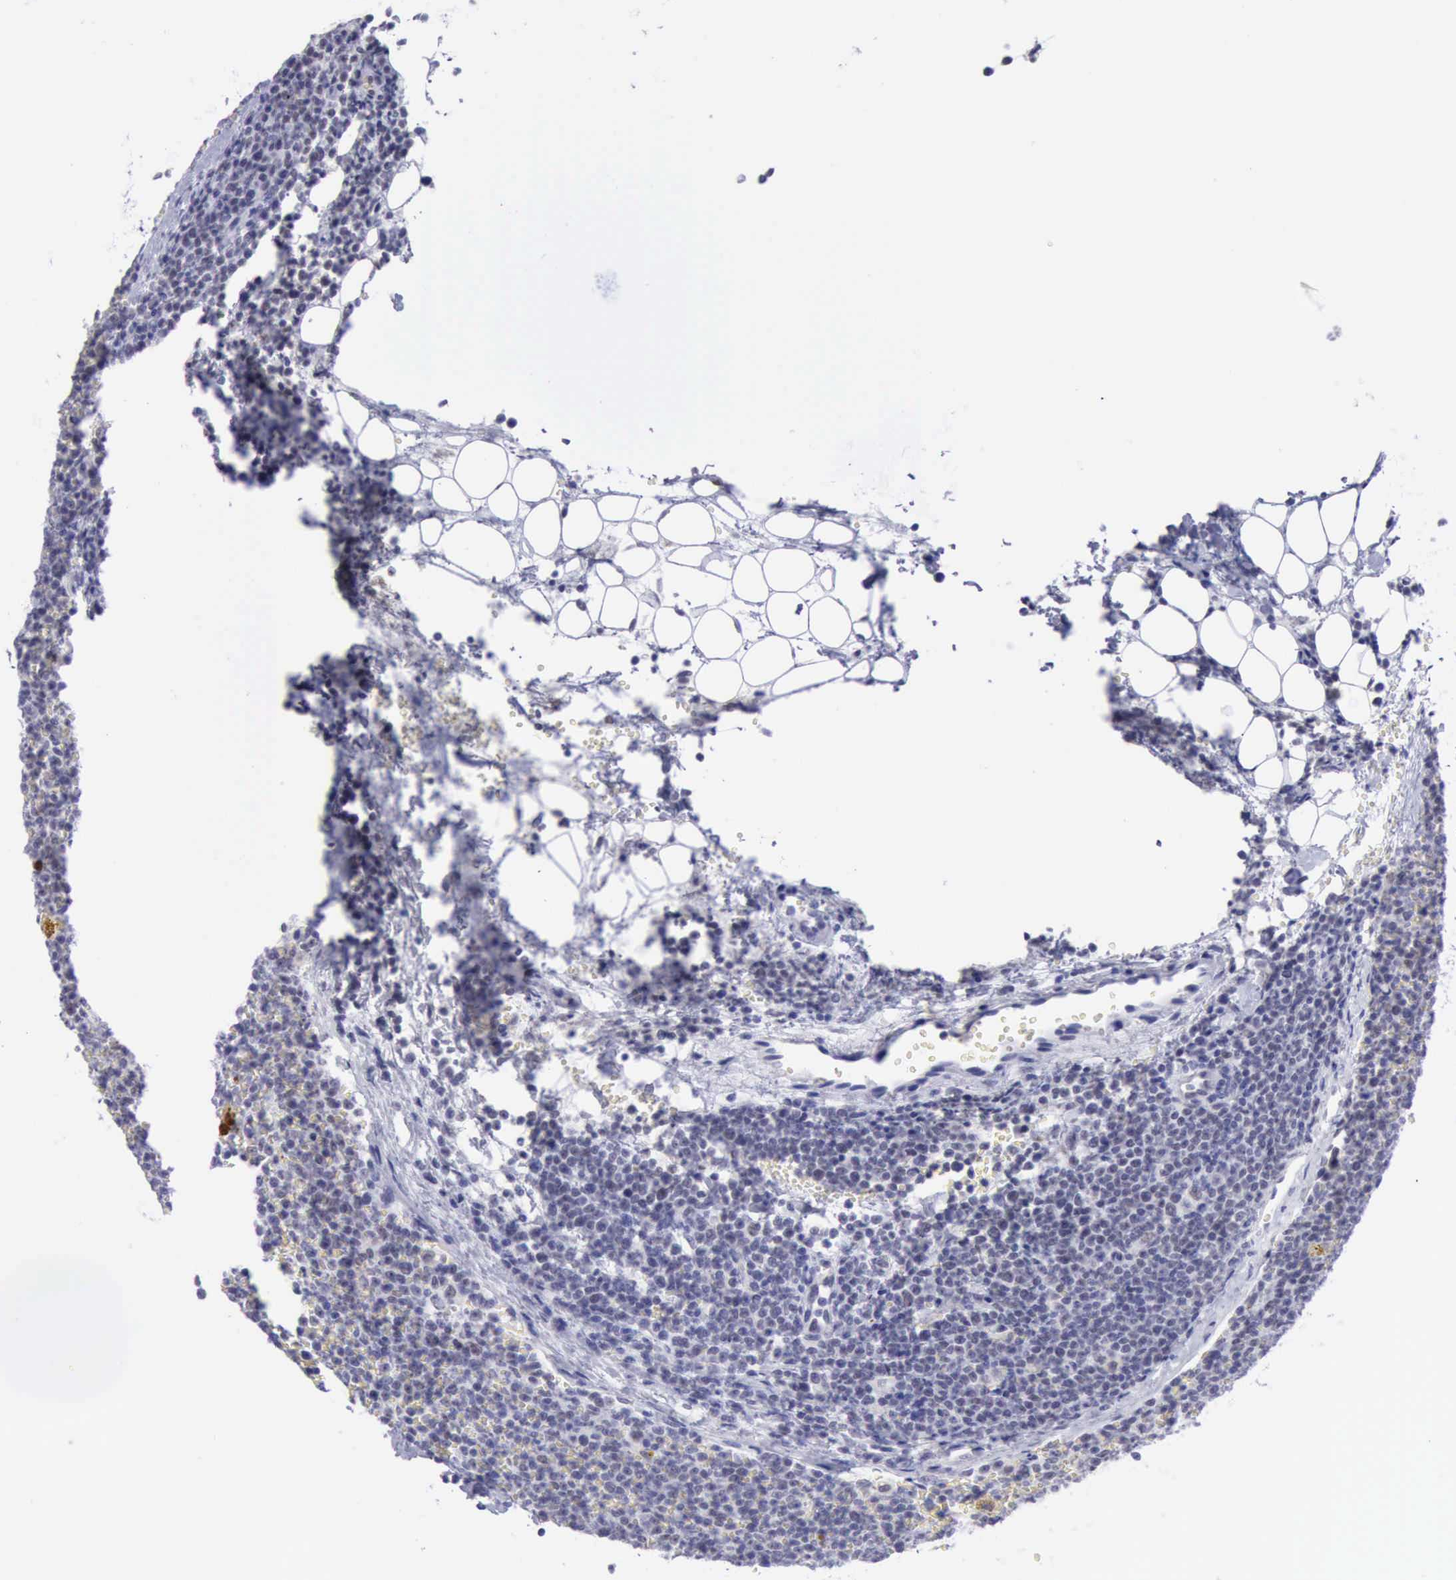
{"staining": {"intensity": "negative", "quantity": "none", "location": "none"}, "tissue": "lymphoma", "cell_type": "Tumor cells", "image_type": "cancer", "snomed": [{"axis": "morphology", "description": "Malignant lymphoma, non-Hodgkin's type, Low grade"}, {"axis": "topography", "description": "Lymph node"}], "caption": "Immunohistochemistry (IHC) image of neoplastic tissue: lymphoma stained with DAB (3,3'-diaminobenzidine) displays no significant protein staining in tumor cells.", "gene": "ERCC4", "patient": {"sex": "male", "age": 50}}